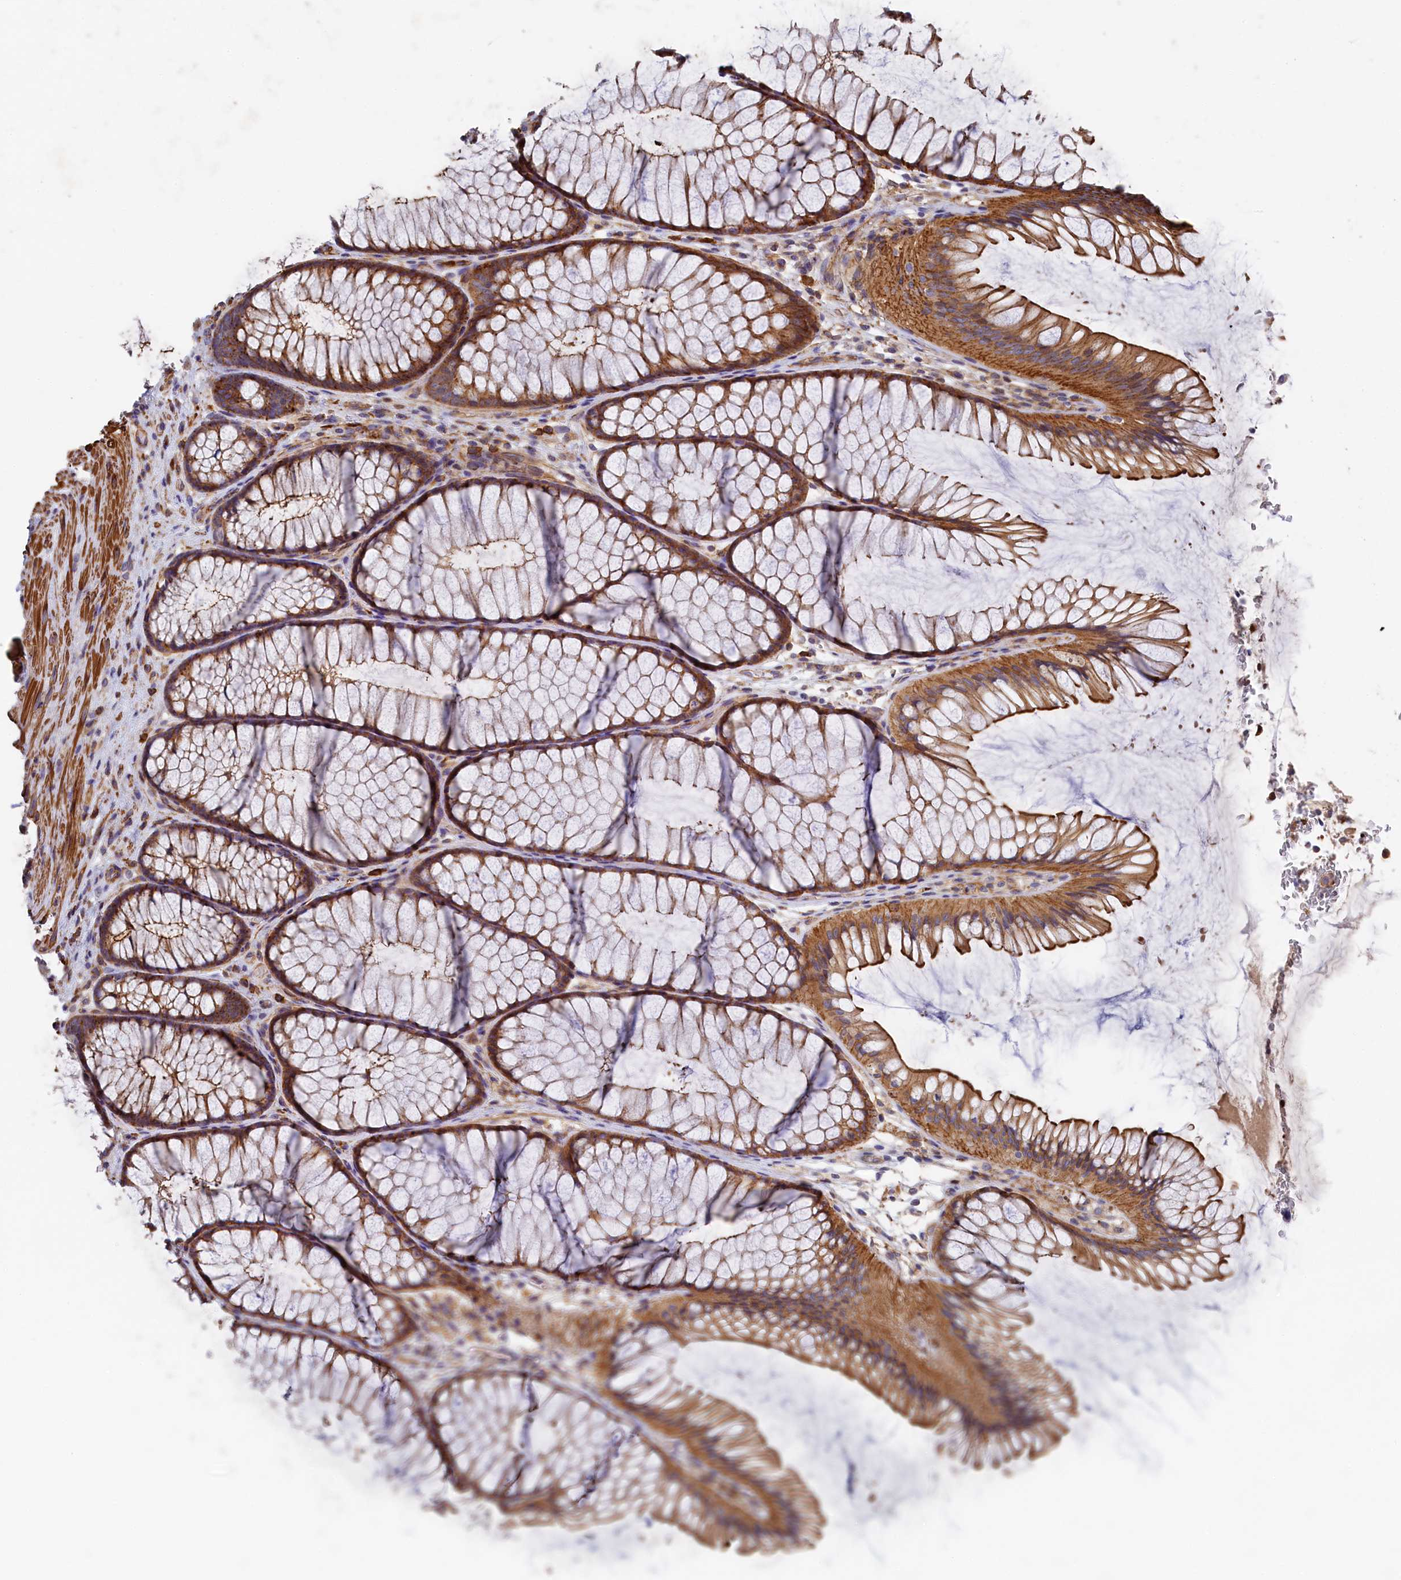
{"staining": {"intensity": "moderate", "quantity": "25%-75%", "location": "cytoplasmic/membranous"}, "tissue": "colon", "cell_type": "Endothelial cells", "image_type": "normal", "snomed": [{"axis": "morphology", "description": "Normal tissue, NOS"}, {"axis": "topography", "description": "Colon"}], "caption": "High-magnification brightfield microscopy of benign colon stained with DAB (brown) and counterstained with hematoxylin (blue). endothelial cells exhibit moderate cytoplasmic/membranous expression is seen in approximately25%-75% of cells.", "gene": "RAPSN", "patient": {"sex": "female", "age": 82}}